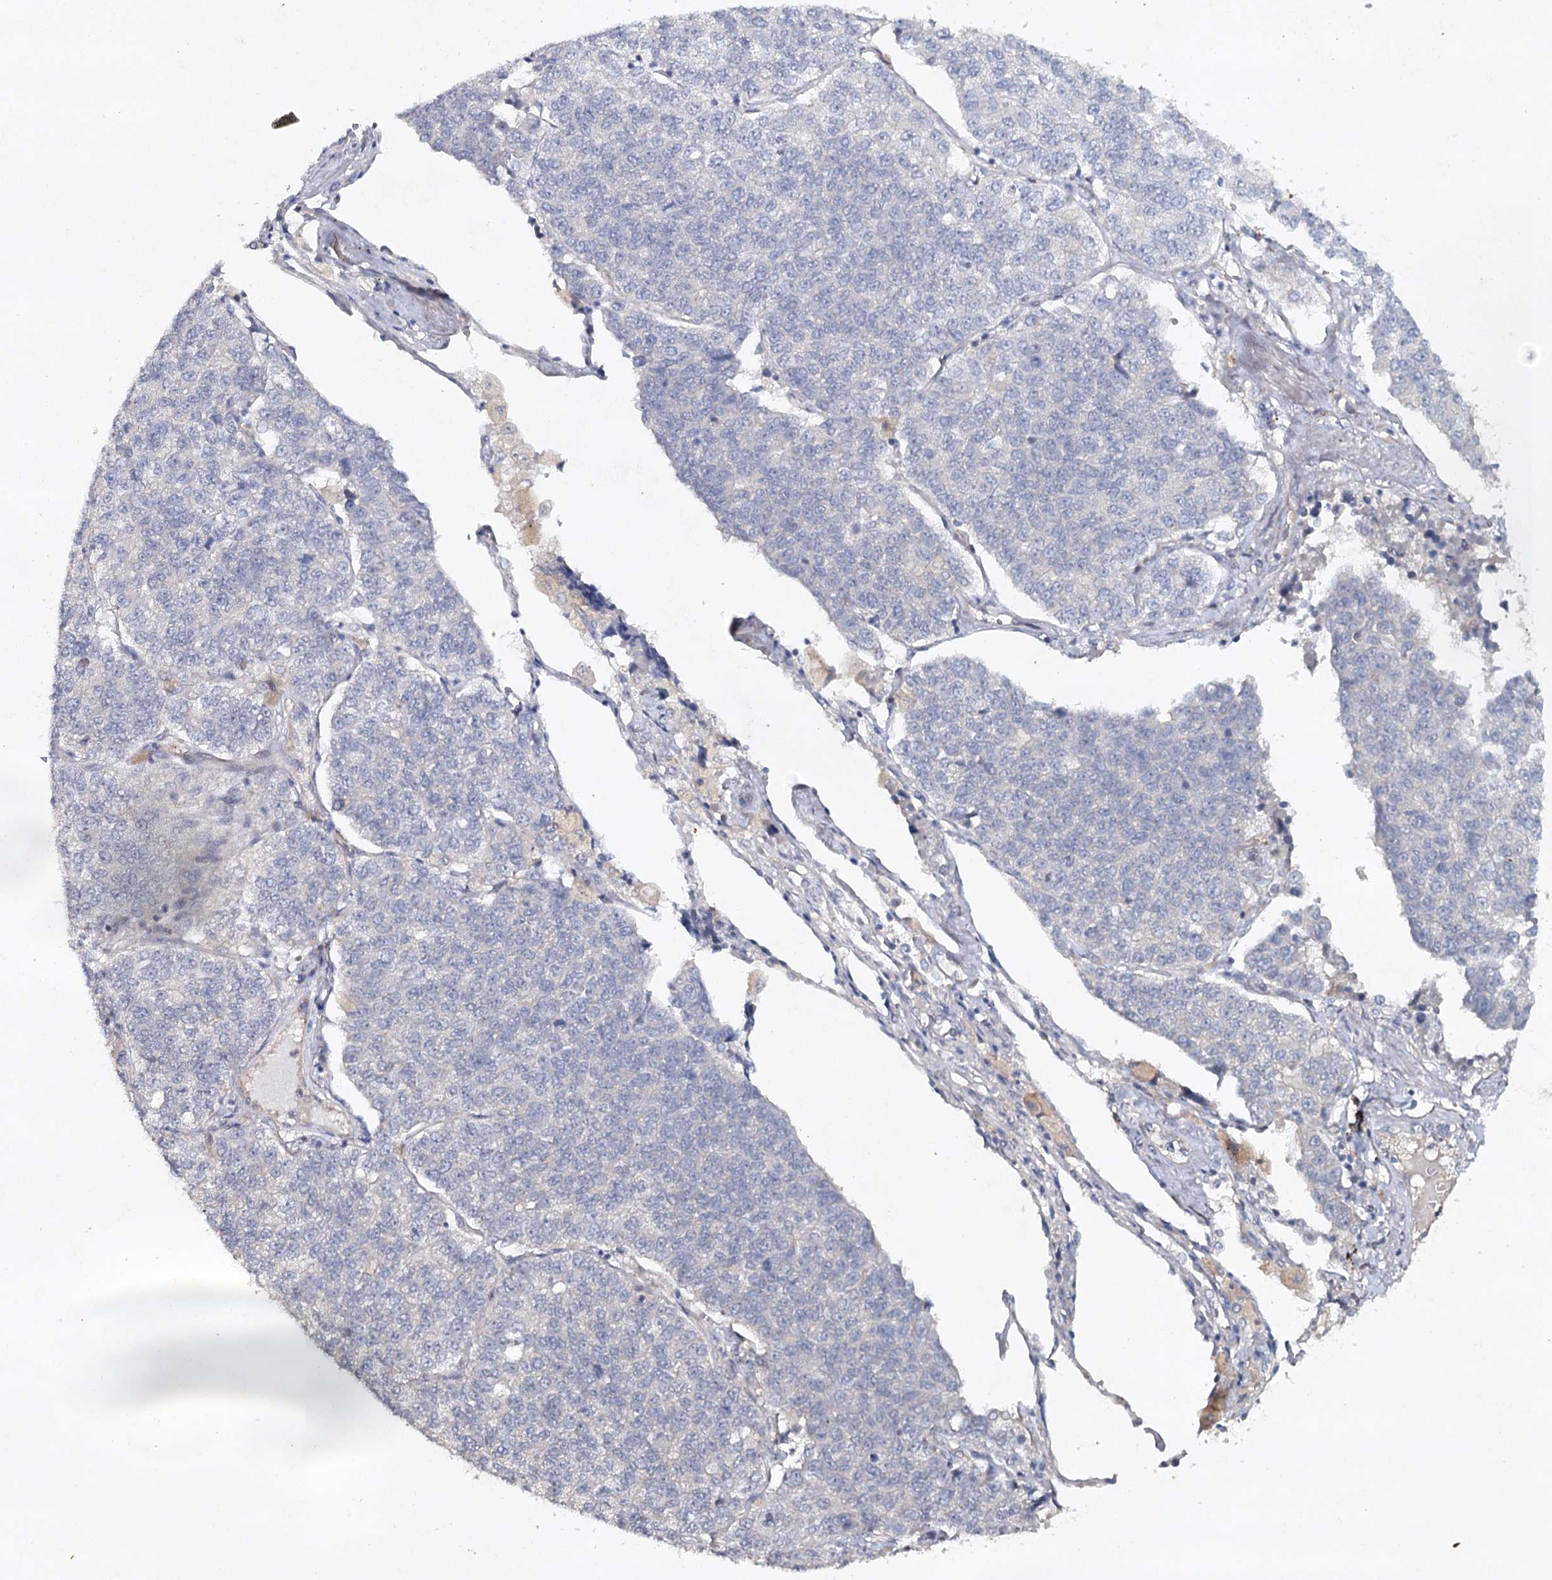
{"staining": {"intensity": "negative", "quantity": "none", "location": "none"}, "tissue": "lung cancer", "cell_type": "Tumor cells", "image_type": "cancer", "snomed": [{"axis": "morphology", "description": "Adenocarcinoma, NOS"}, {"axis": "topography", "description": "Lung"}], "caption": "Immunohistochemistry photomicrograph of human lung cancer stained for a protein (brown), which demonstrates no positivity in tumor cells.", "gene": "SYNPO", "patient": {"sex": "male", "age": 49}}